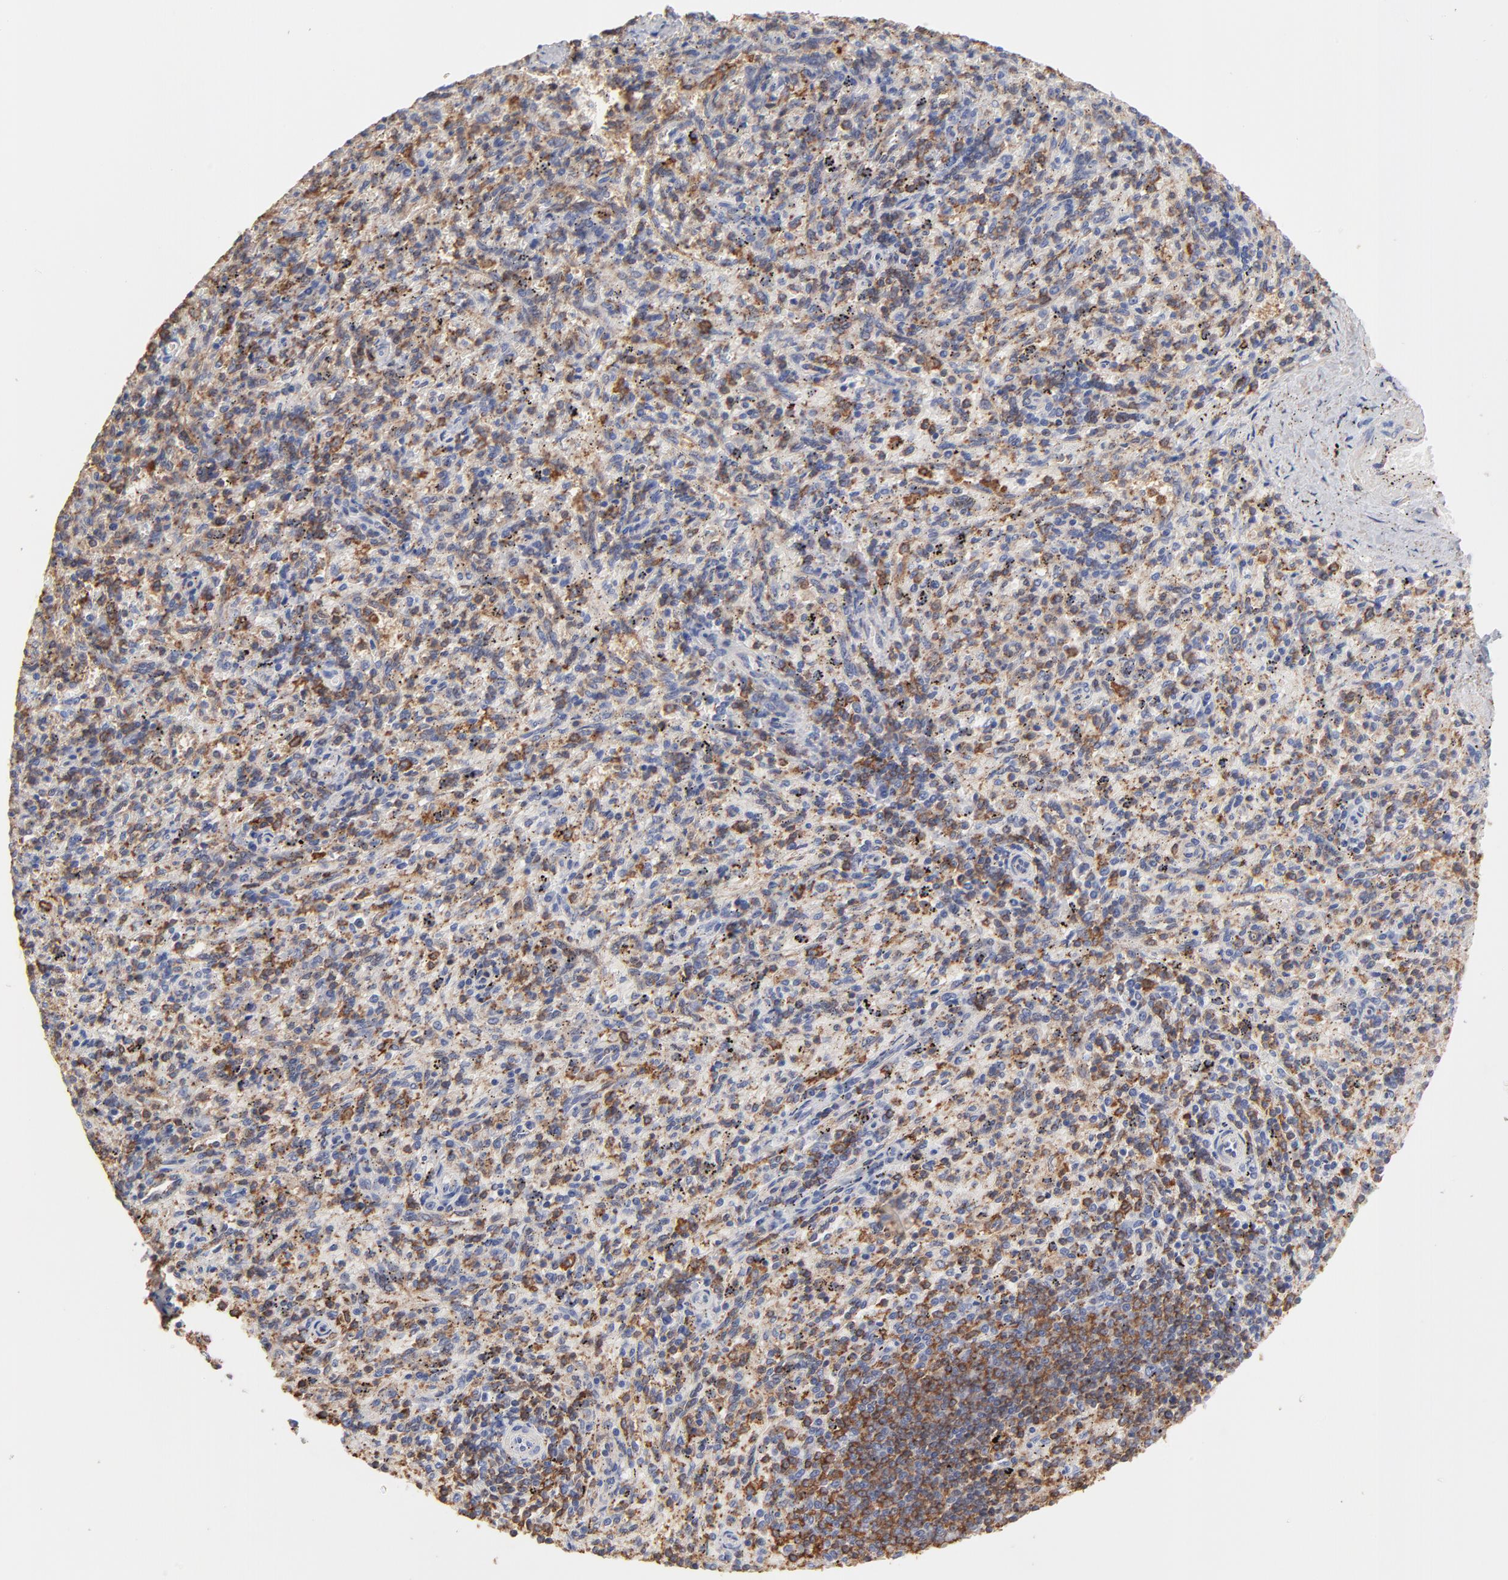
{"staining": {"intensity": "moderate", "quantity": ">75%", "location": "cytoplasmic/membranous"}, "tissue": "spleen", "cell_type": "Cells in red pulp", "image_type": "normal", "snomed": [{"axis": "morphology", "description": "Normal tissue, NOS"}, {"axis": "topography", "description": "Spleen"}], "caption": "Immunohistochemistry (IHC) image of unremarkable spleen stained for a protein (brown), which shows medium levels of moderate cytoplasmic/membranous positivity in about >75% of cells in red pulp.", "gene": "ASL", "patient": {"sex": "female", "age": 10}}